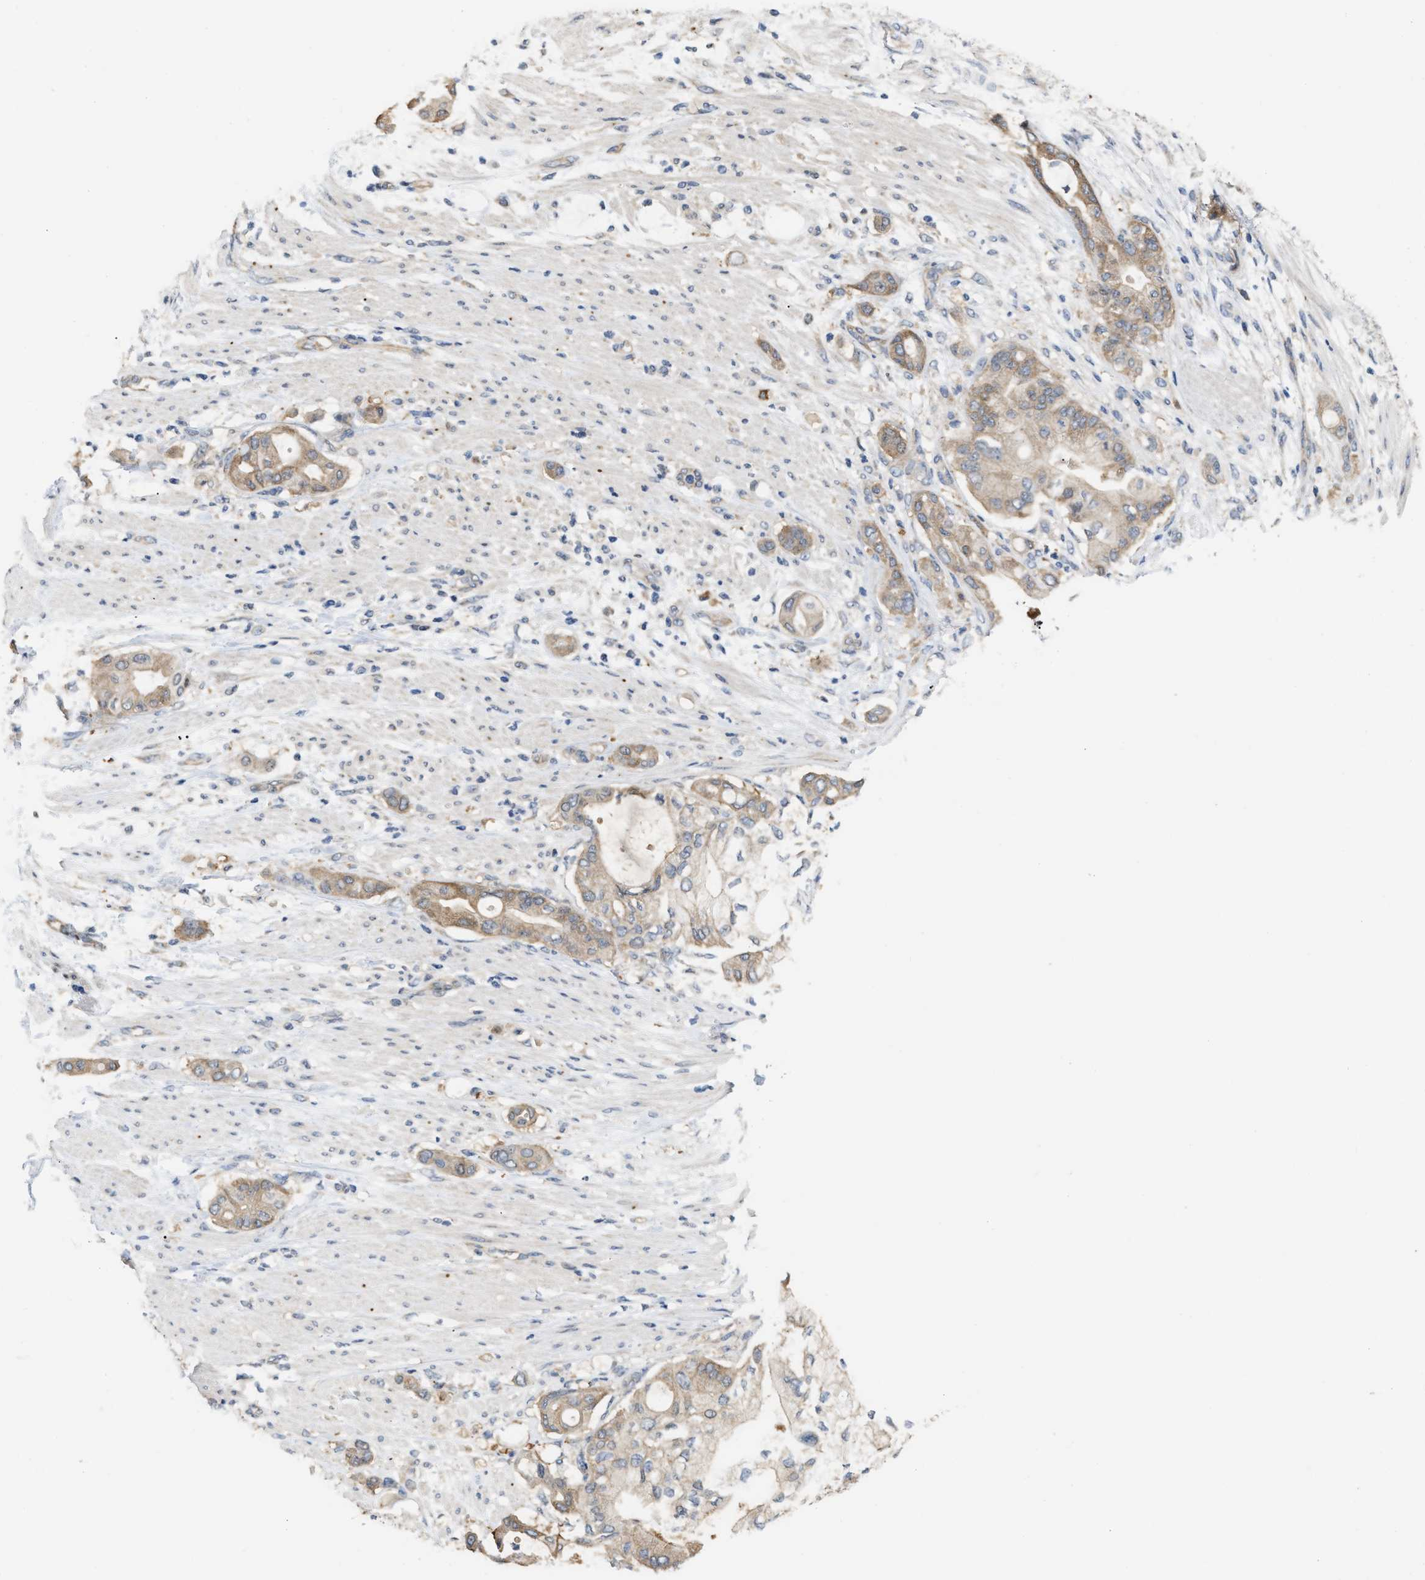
{"staining": {"intensity": "weak", "quantity": ">75%", "location": "cytoplasmic/membranous"}, "tissue": "pancreatic cancer", "cell_type": "Tumor cells", "image_type": "cancer", "snomed": [{"axis": "morphology", "description": "Adenocarcinoma, NOS"}, {"axis": "morphology", "description": "Adenocarcinoma, metastatic, NOS"}, {"axis": "topography", "description": "Lymph node"}, {"axis": "topography", "description": "Pancreas"}, {"axis": "topography", "description": "Duodenum"}], "caption": "A brown stain shows weak cytoplasmic/membranous positivity of a protein in human metastatic adenocarcinoma (pancreatic) tumor cells.", "gene": "CSNK1A1", "patient": {"sex": "female", "age": 64}}